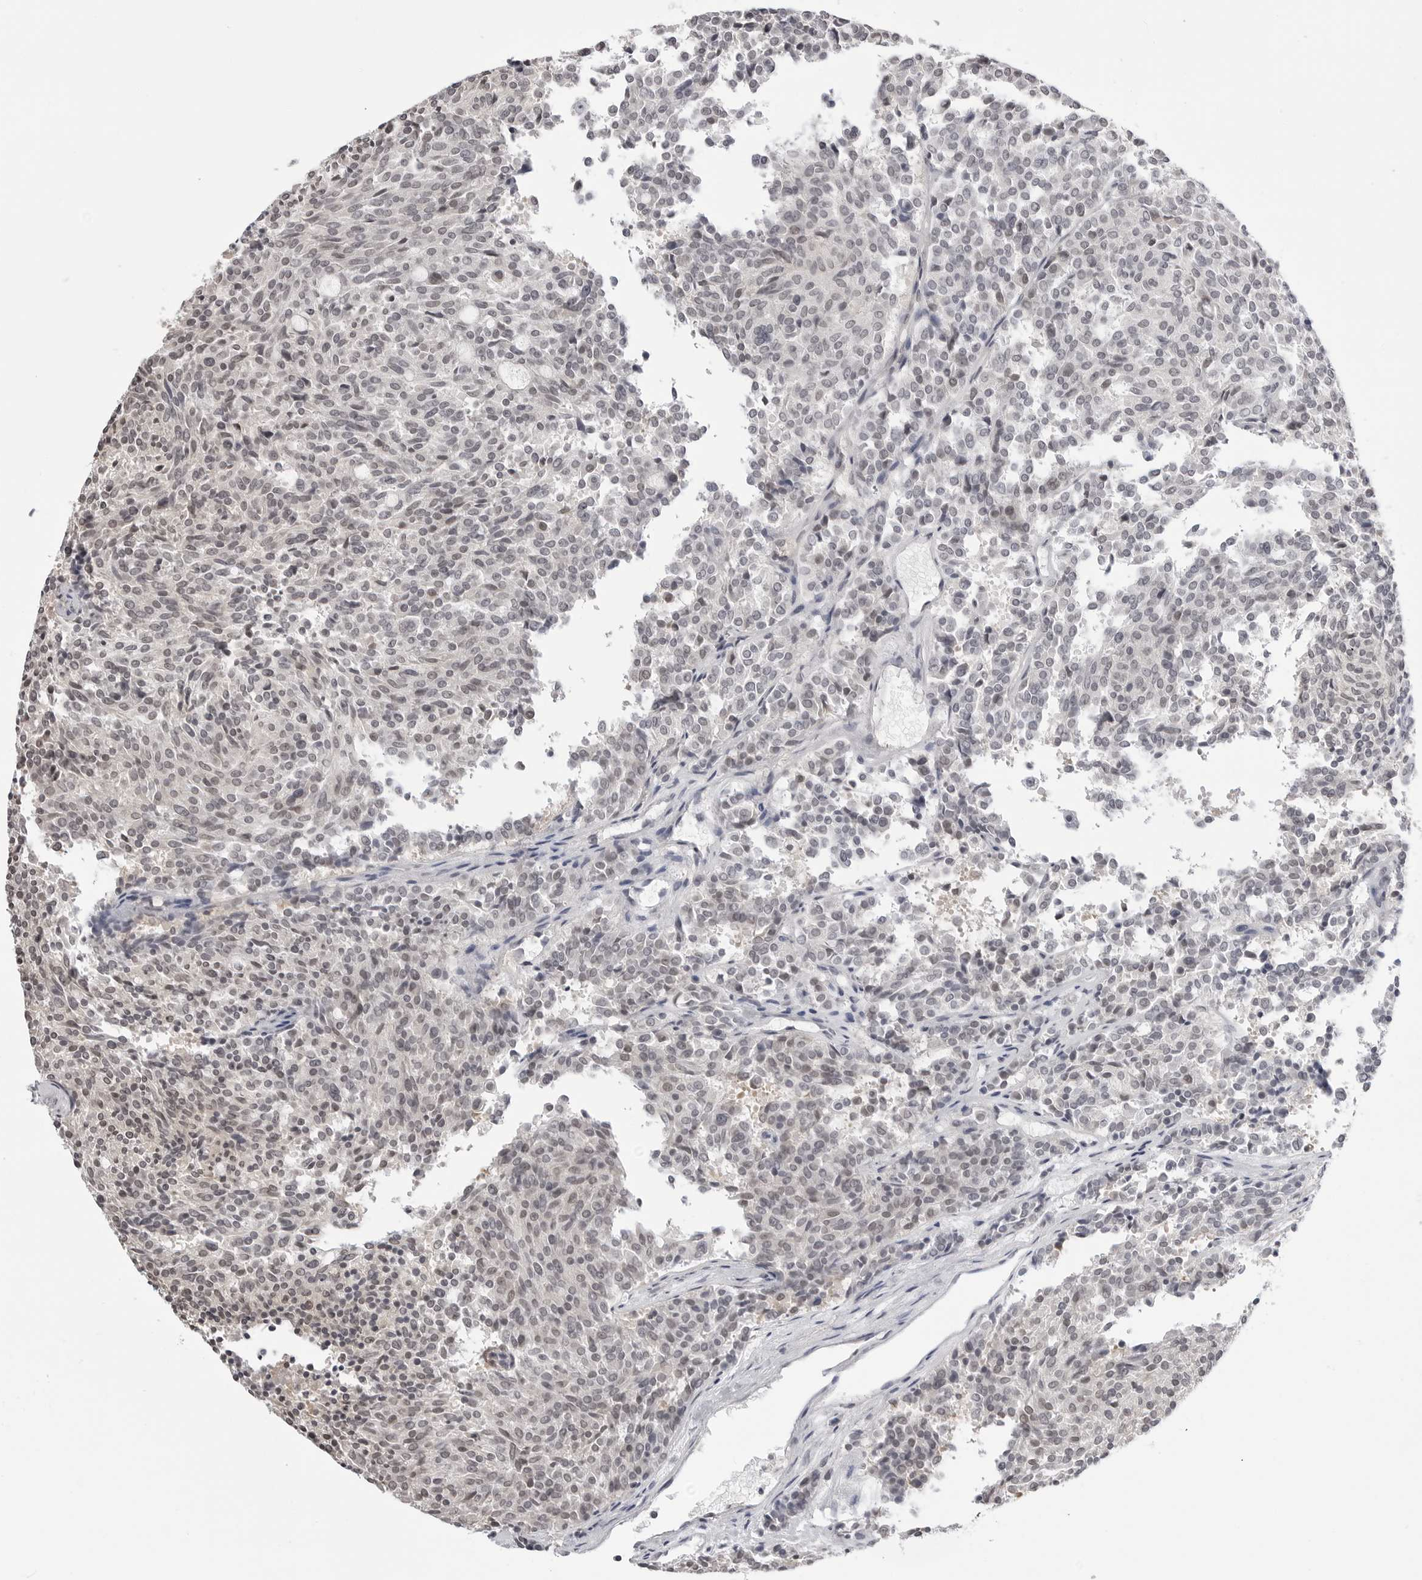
{"staining": {"intensity": "weak", "quantity": "<25%", "location": "nuclear"}, "tissue": "carcinoid", "cell_type": "Tumor cells", "image_type": "cancer", "snomed": [{"axis": "morphology", "description": "Carcinoid, malignant, NOS"}, {"axis": "topography", "description": "Pancreas"}], "caption": "Carcinoid was stained to show a protein in brown. There is no significant expression in tumor cells. The staining is performed using DAB (3,3'-diaminobenzidine) brown chromogen with nuclei counter-stained in using hematoxylin.", "gene": "YWHAG", "patient": {"sex": "female", "age": 54}}